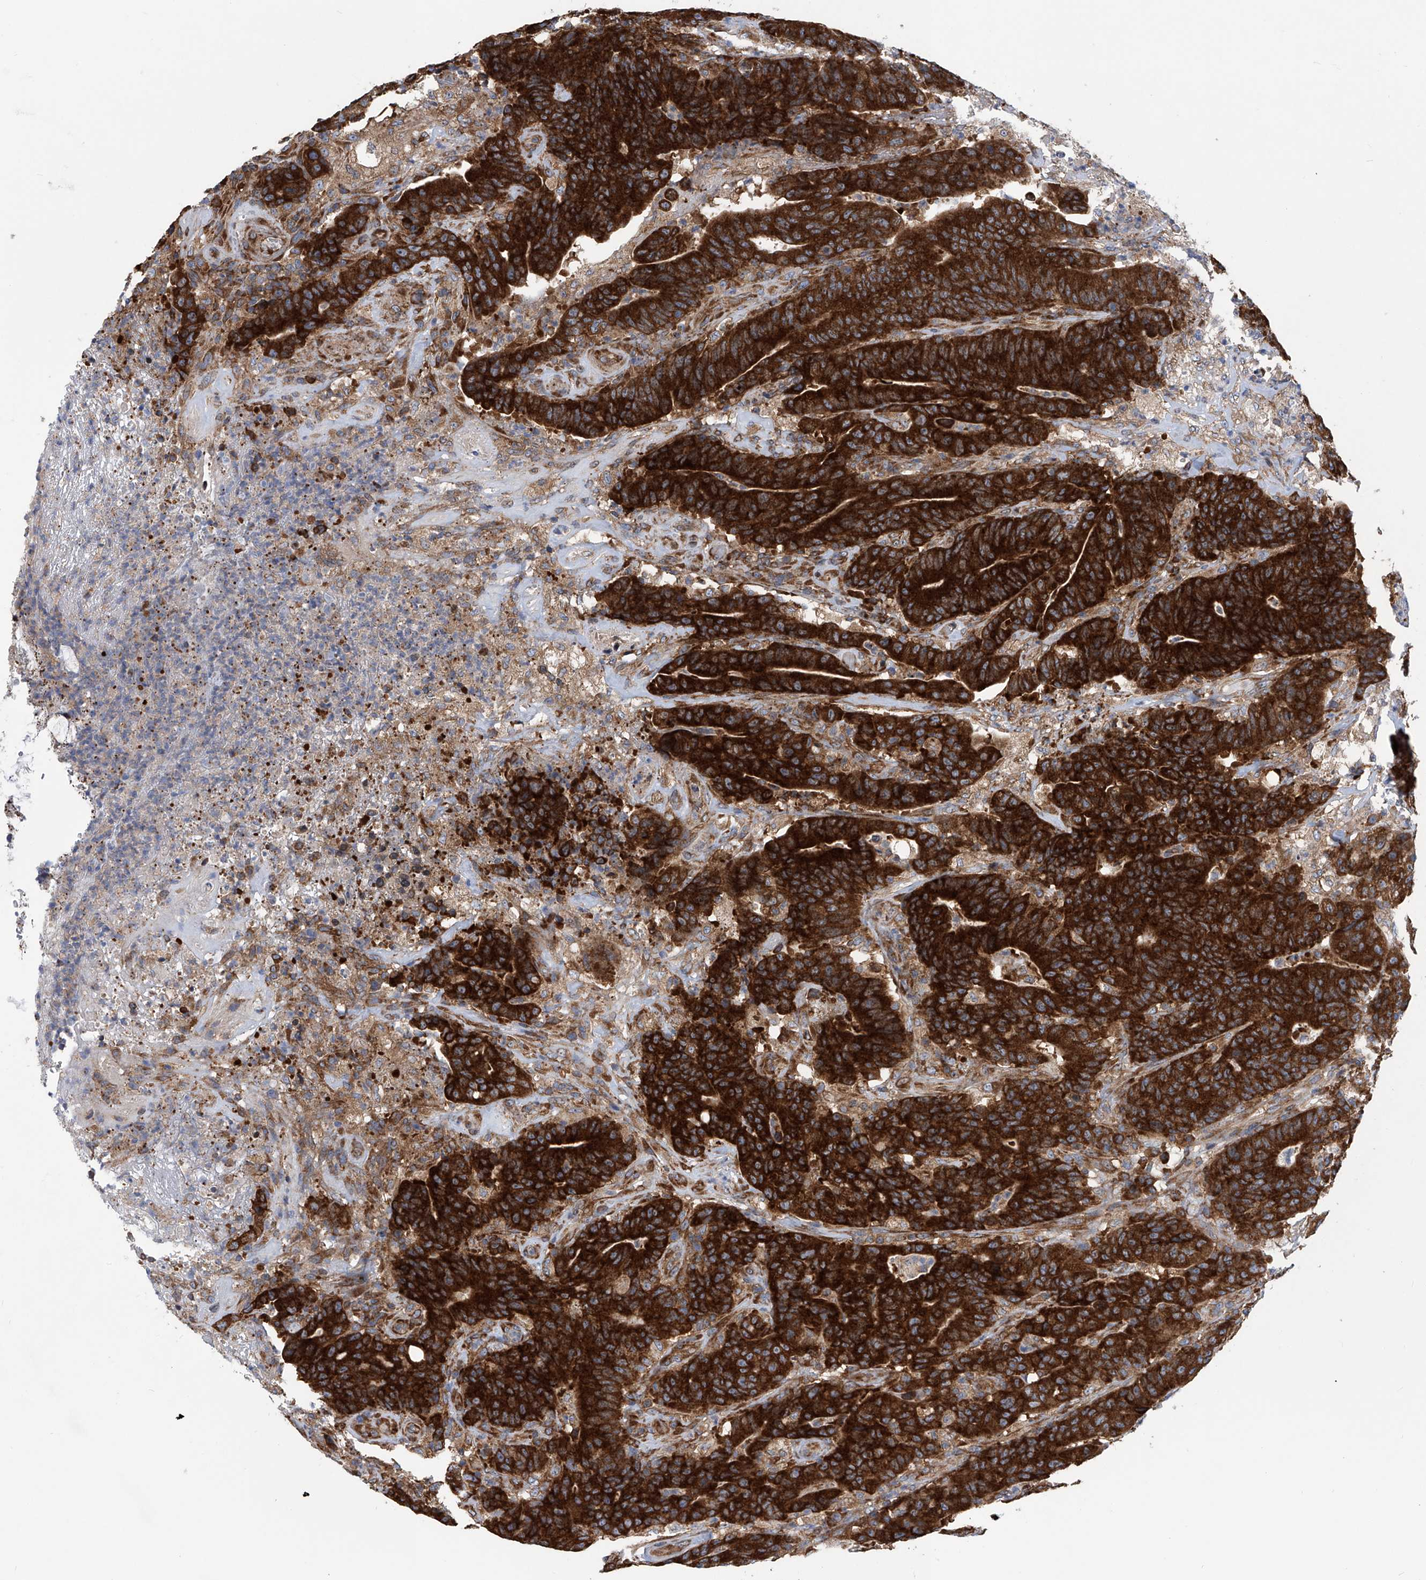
{"staining": {"intensity": "strong", "quantity": ">75%", "location": "cytoplasmic/membranous"}, "tissue": "colorectal cancer", "cell_type": "Tumor cells", "image_type": "cancer", "snomed": [{"axis": "morphology", "description": "Normal tissue, NOS"}, {"axis": "morphology", "description": "Adenocarcinoma, NOS"}, {"axis": "topography", "description": "Colon"}], "caption": "Adenocarcinoma (colorectal) was stained to show a protein in brown. There is high levels of strong cytoplasmic/membranous expression in about >75% of tumor cells.", "gene": "SENP2", "patient": {"sex": "female", "age": 75}}